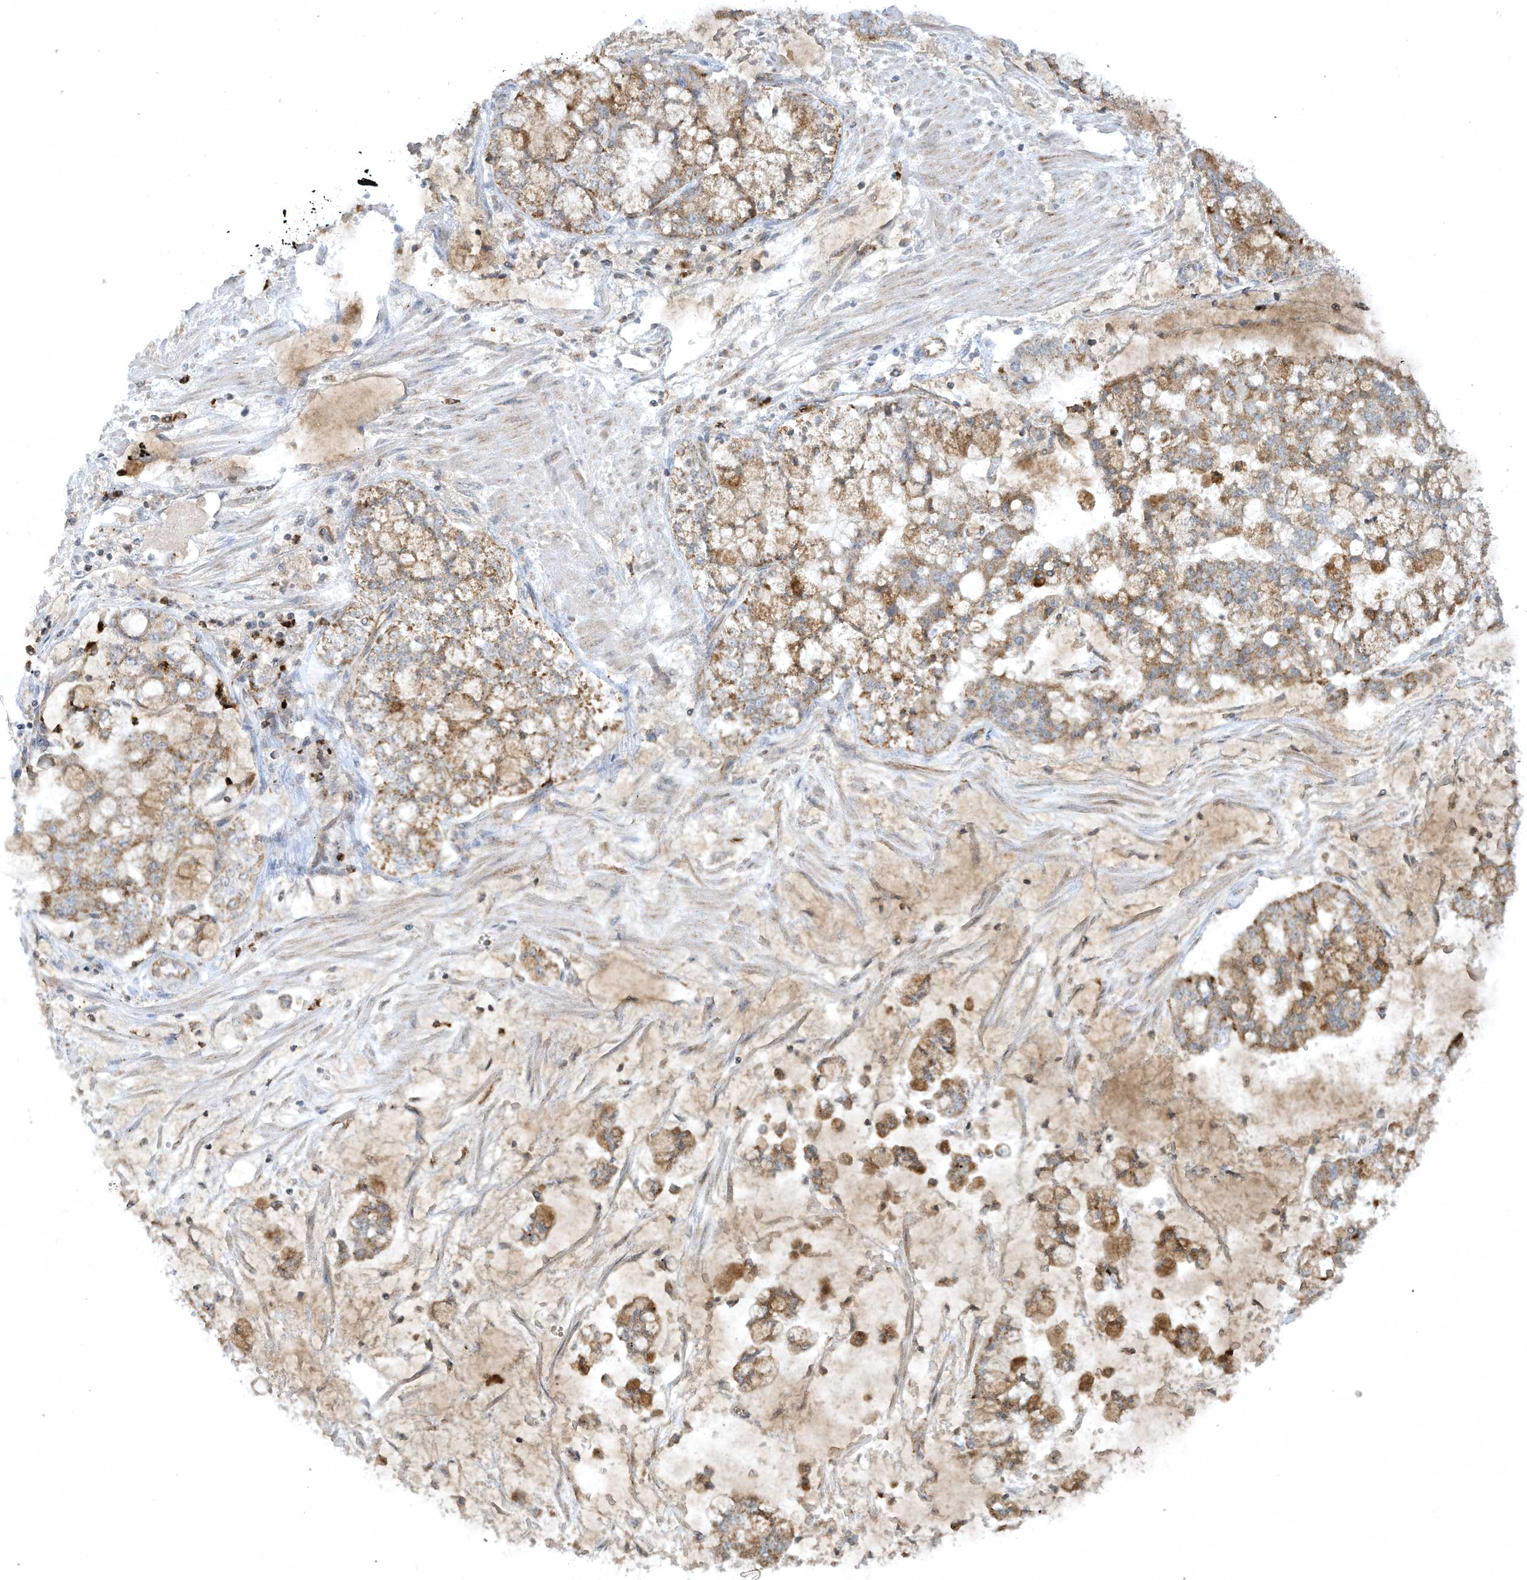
{"staining": {"intensity": "moderate", "quantity": ">75%", "location": "cytoplasmic/membranous"}, "tissue": "stomach cancer", "cell_type": "Tumor cells", "image_type": "cancer", "snomed": [{"axis": "morphology", "description": "Normal tissue, NOS"}, {"axis": "morphology", "description": "Adenocarcinoma, NOS"}, {"axis": "topography", "description": "Stomach, upper"}, {"axis": "topography", "description": "Stomach"}], "caption": "This micrograph shows IHC staining of human stomach cancer, with medium moderate cytoplasmic/membranous positivity in about >75% of tumor cells.", "gene": "CHRNA4", "patient": {"sex": "male", "age": 76}}